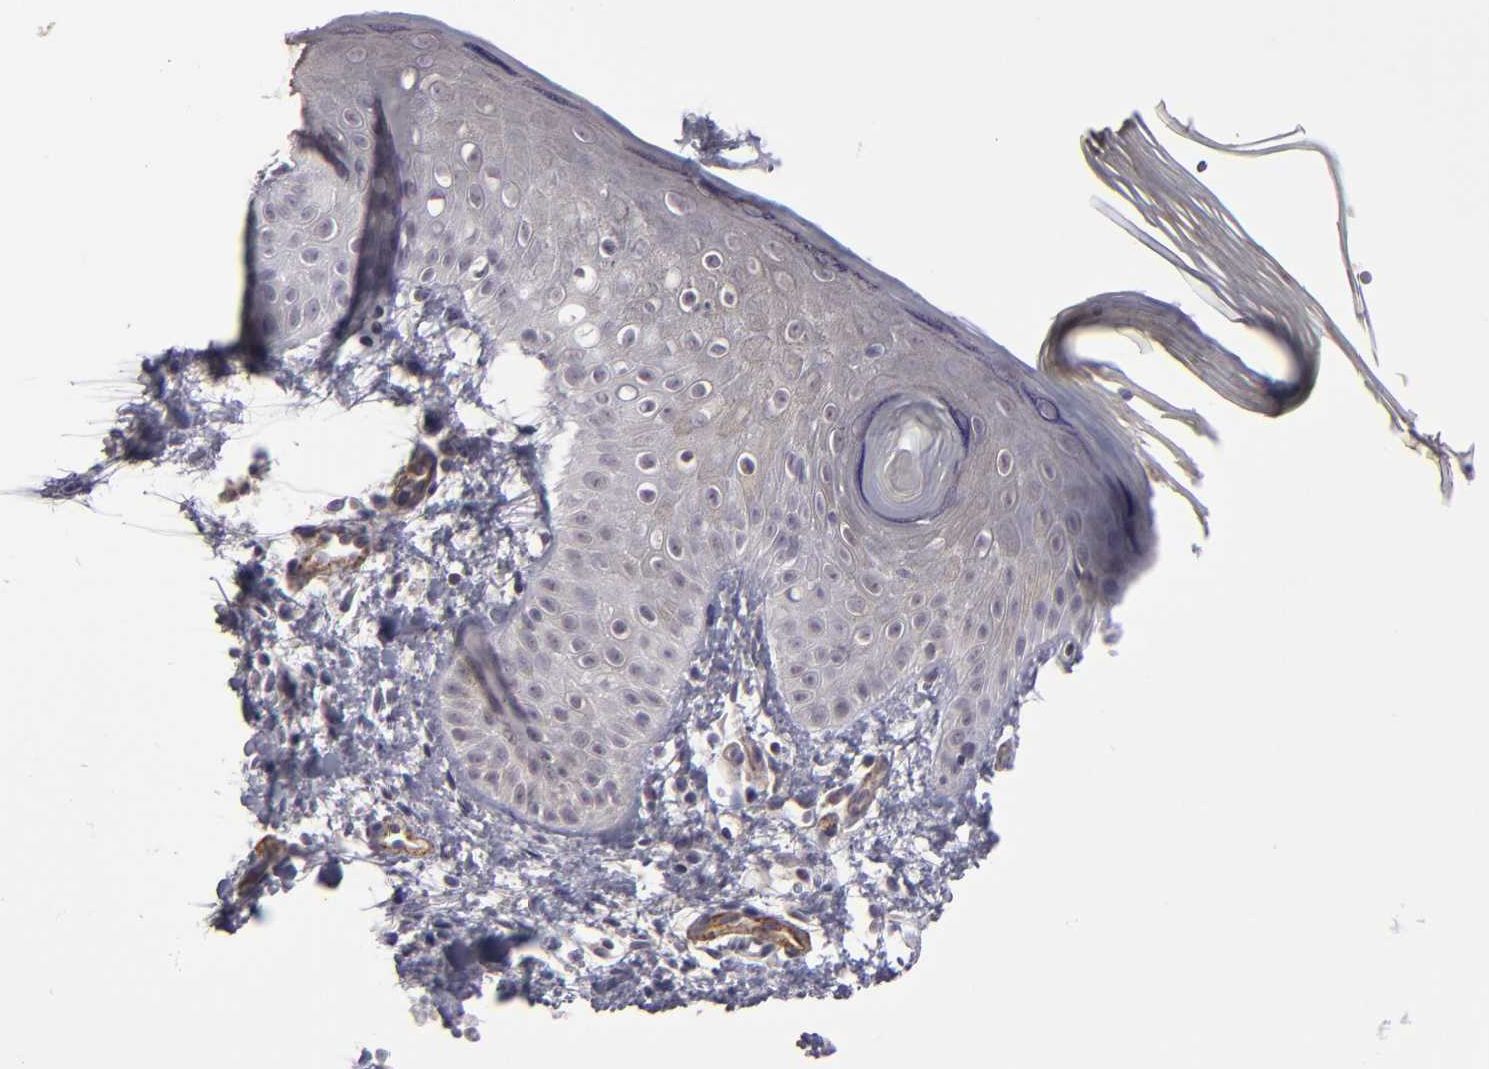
{"staining": {"intensity": "weak", "quantity": "<25%", "location": "cytoplasmic/membranous"}, "tissue": "skin", "cell_type": "Epidermal cells", "image_type": "normal", "snomed": [{"axis": "morphology", "description": "Normal tissue, NOS"}, {"axis": "morphology", "description": "Inflammation, NOS"}, {"axis": "topography", "description": "Soft tissue"}, {"axis": "topography", "description": "Anal"}], "caption": "A photomicrograph of human skin is negative for staining in epidermal cells. Brightfield microscopy of IHC stained with DAB (brown) and hematoxylin (blue), captured at high magnification.", "gene": "ZNF175", "patient": {"sex": "female", "age": 15}}